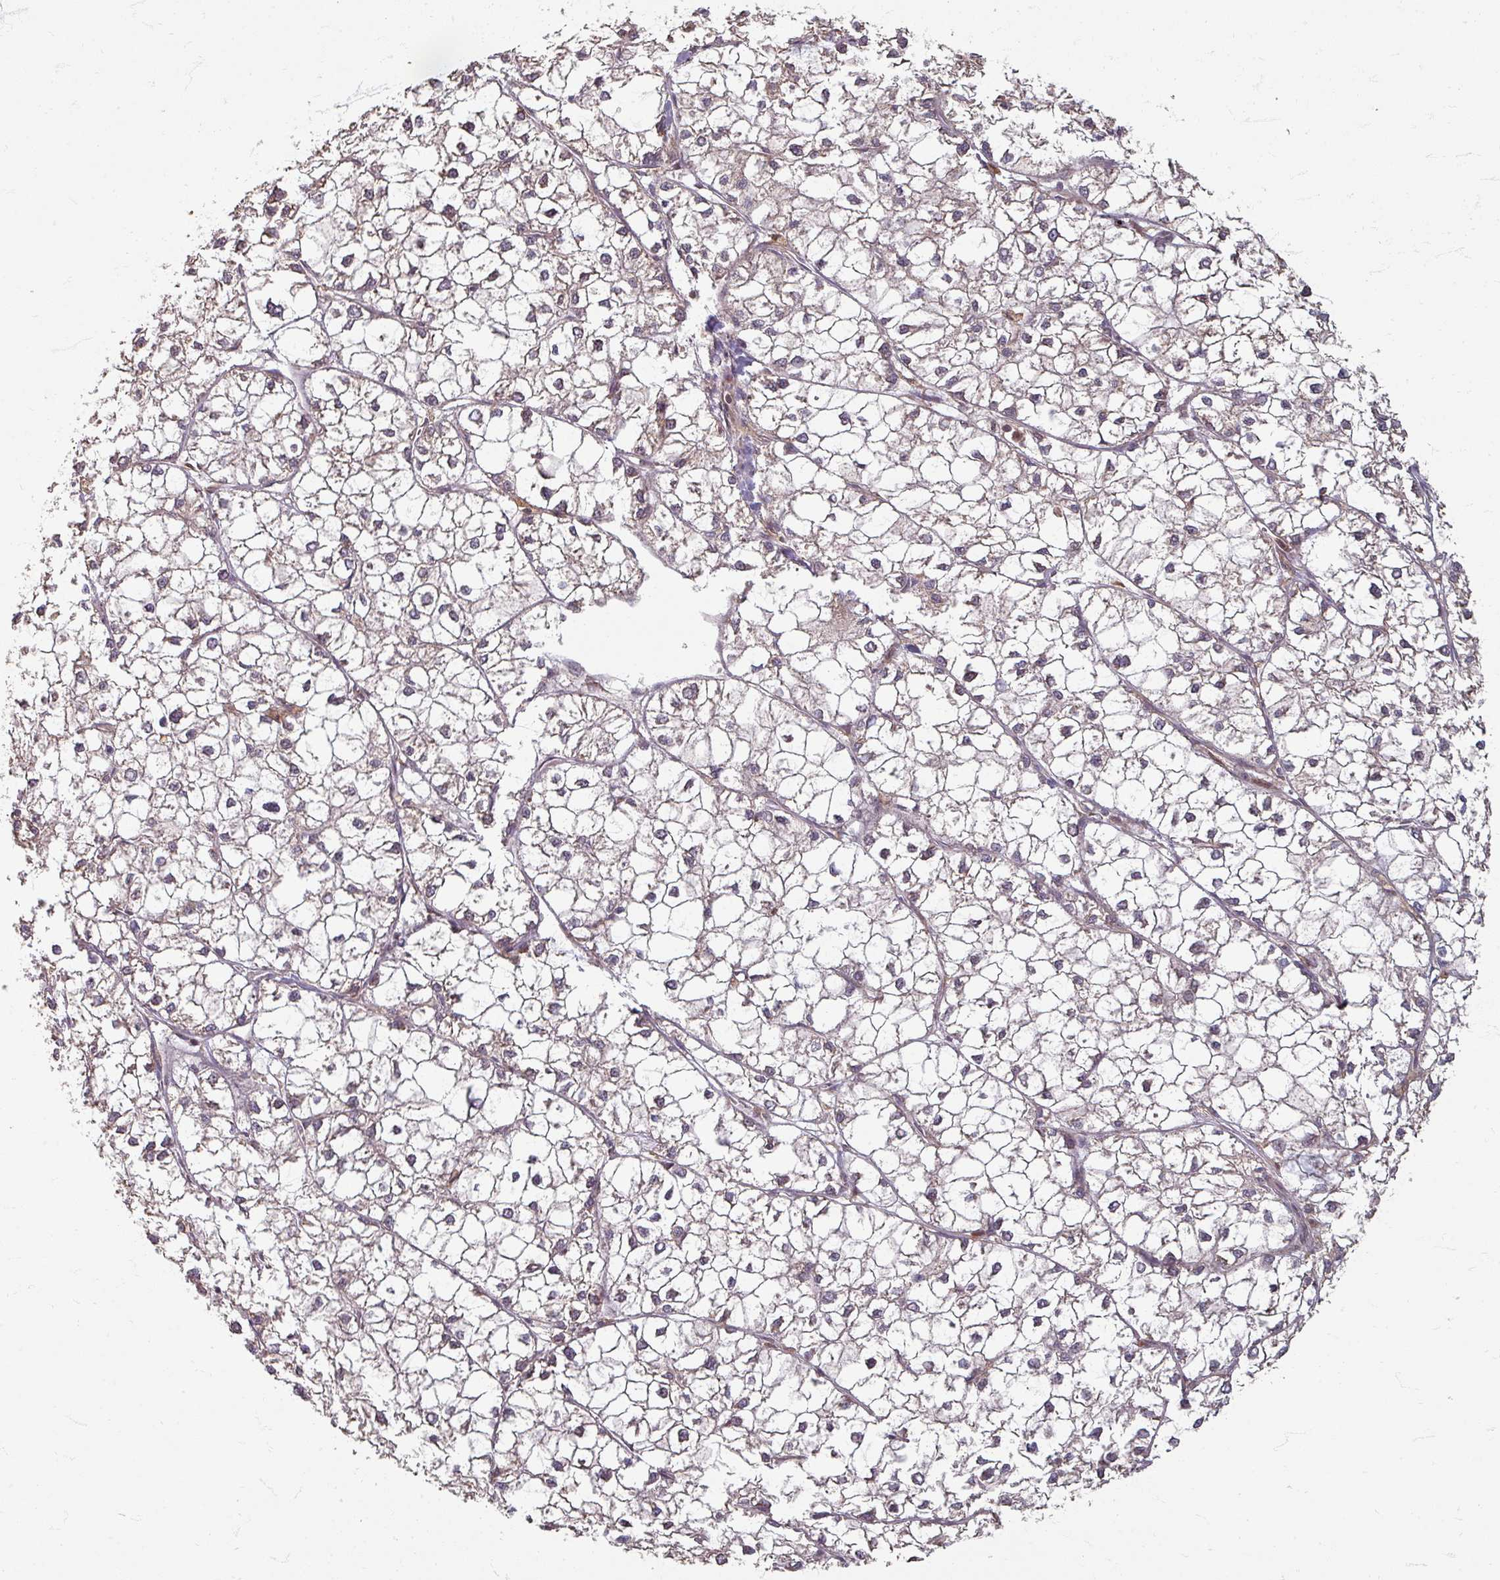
{"staining": {"intensity": "negative", "quantity": "none", "location": "none"}, "tissue": "liver cancer", "cell_type": "Tumor cells", "image_type": "cancer", "snomed": [{"axis": "morphology", "description": "Carcinoma, Hepatocellular, NOS"}, {"axis": "topography", "description": "Liver"}], "caption": "Hepatocellular carcinoma (liver) was stained to show a protein in brown. There is no significant expression in tumor cells. (Stains: DAB IHC with hematoxylin counter stain, Microscopy: brightfield microscopy at high magnification).", "gene": "STAM", "patient": {"sex": "female", "age": 43}}